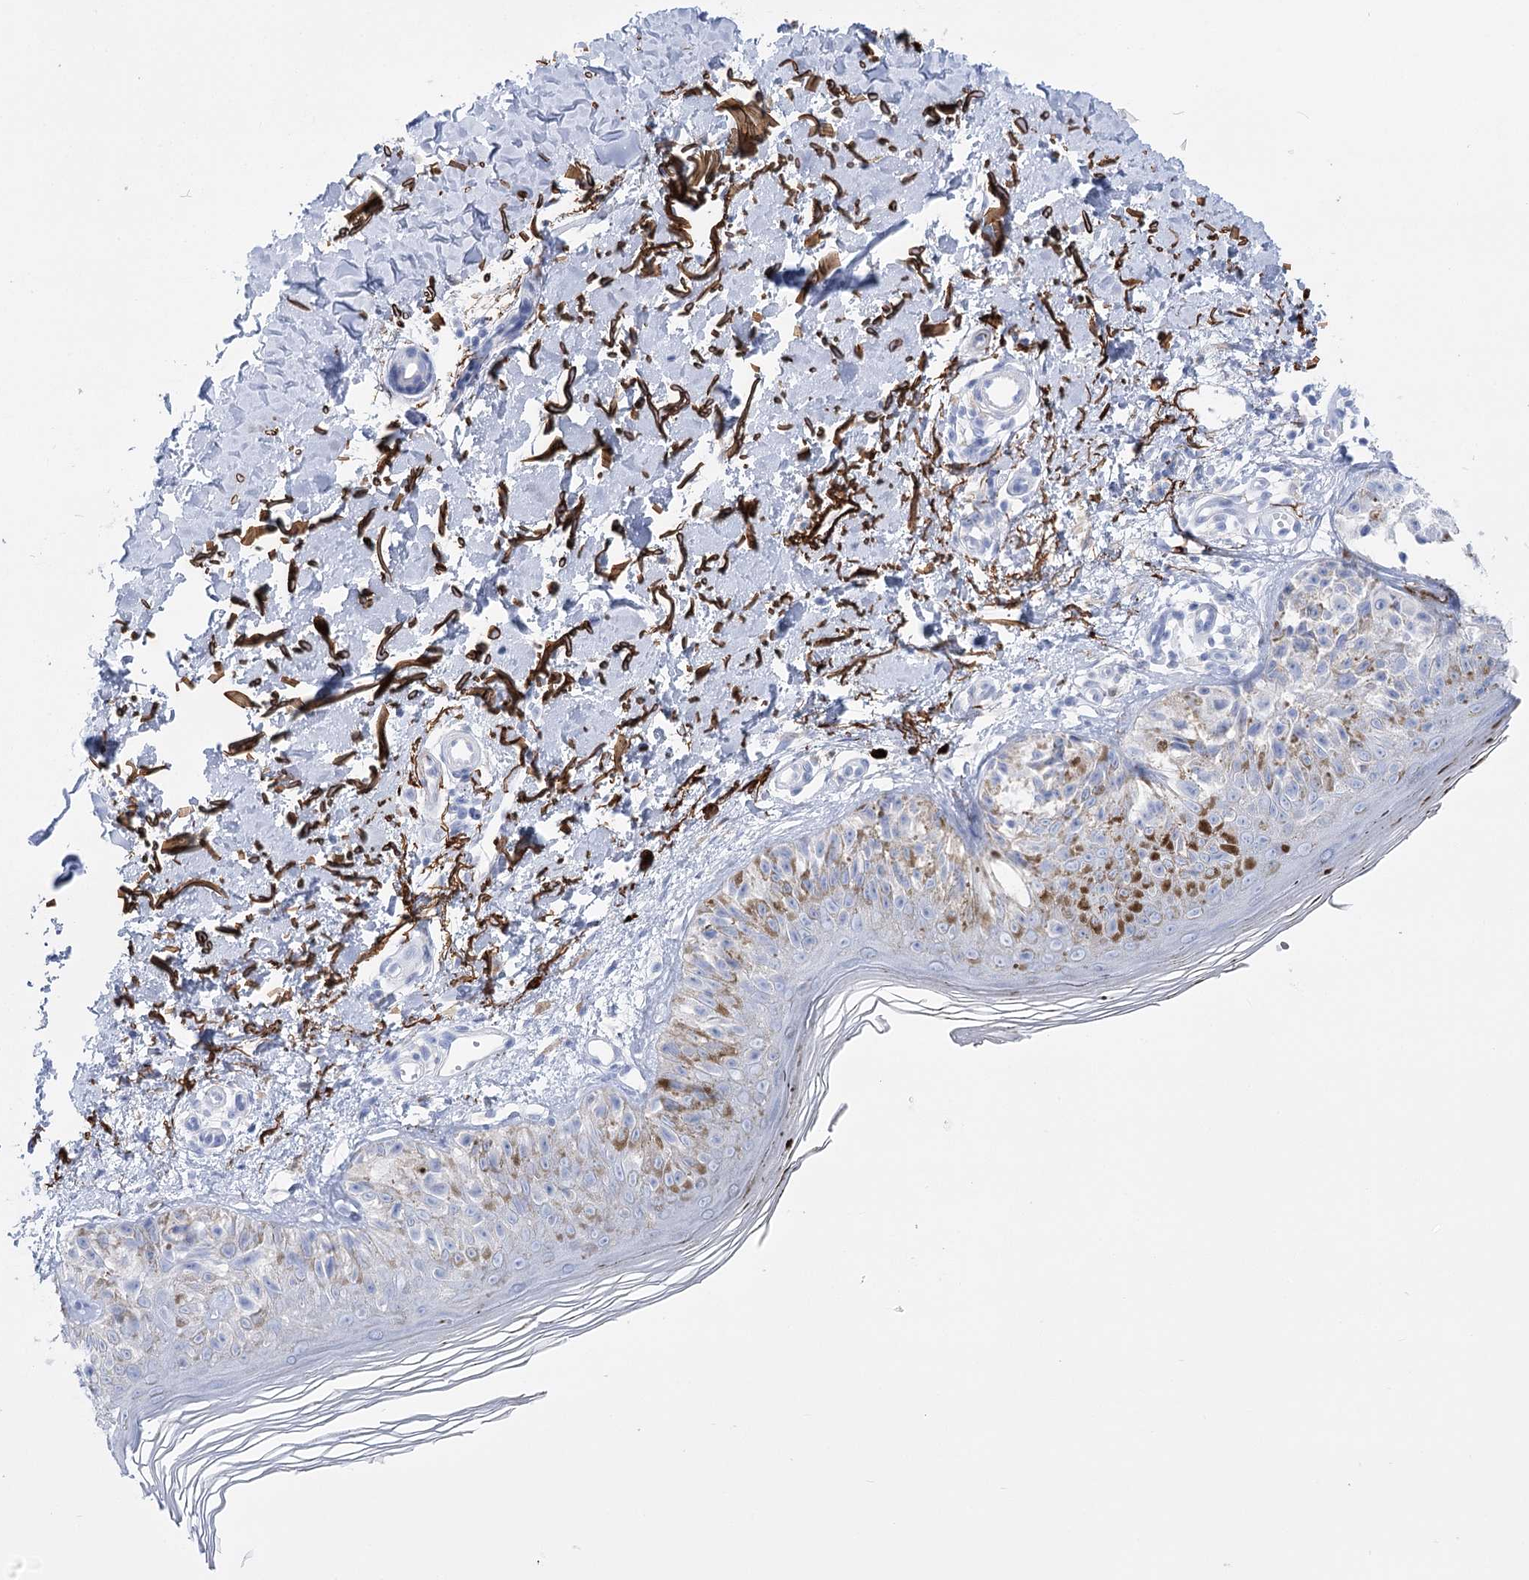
{"staining": {"intensity": "negative", "quantity": "none", "location": "none"}, "tissue": "melanoma", "cell_type": "Tumor cells", "image_type": "cancer", "snomed": [{"axis": "morphology", "description": "Malignant melanoma, NOS"}, {"axis": "topography", "description": "Skin"}], "caption": "This is a micrograph of immunohistochemistry (IHC) staining of malignant melanoma, which shows no expression in tumor cells.", "gene": "PCDHA1", "patient": {"sex": "female", "age": 50}}